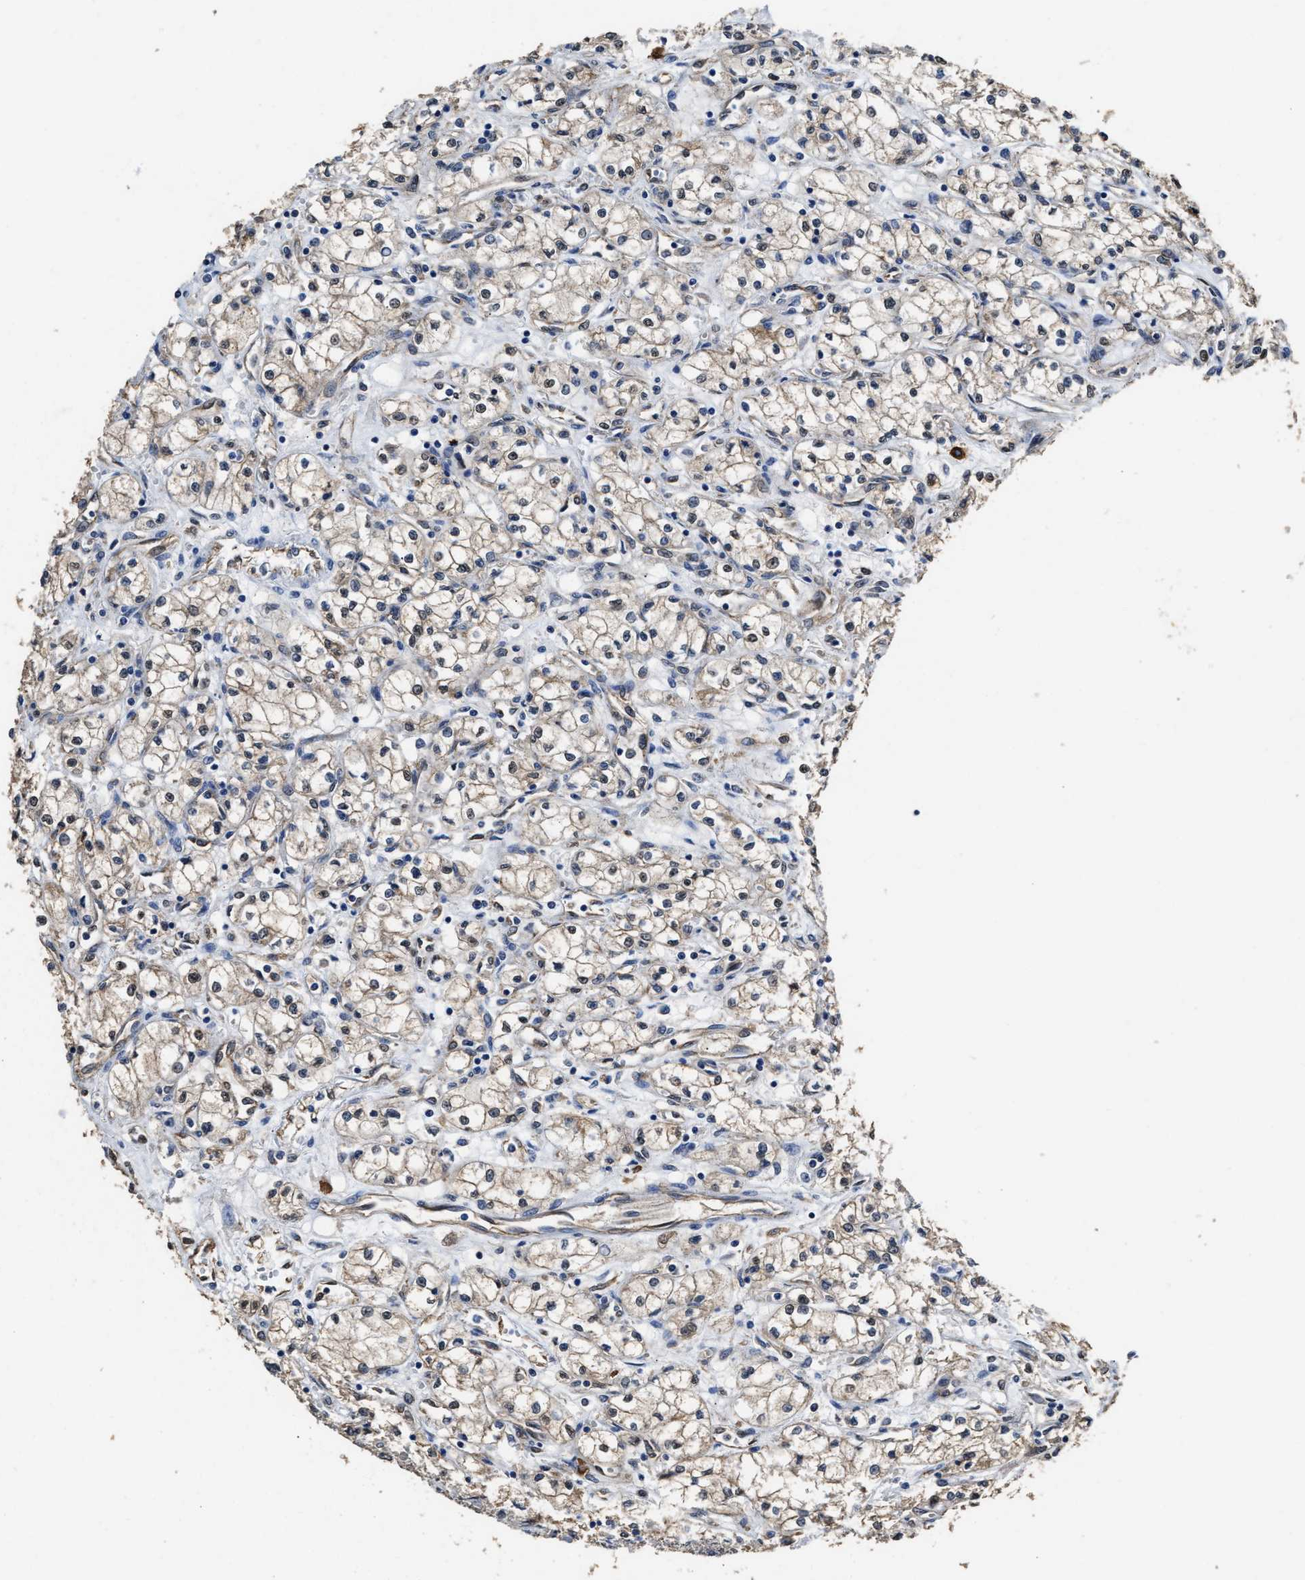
{"staining": {"intensity": "weak", "quantity": "<25%", "location": "cytoplasmic/membranous"}, "tissue": "renal cancer", "cell_type": "Tumor cells", "image_type": "cancer", "snomed": [{"axis": "morphology", "description": "Normal tissue, NOS"}, {"axis": "morphology", "description": "Adenocarcinoma, NOS"}, {"axis": "topography", "description": "Kidney"}], "caption": "Immunohistochemistry micrograph of renal cancer stained for a protein (brown), which shows no positivity in tumor cells.", "gene": "YWHAE", "patient": {"sex": "male", "age": 59}}